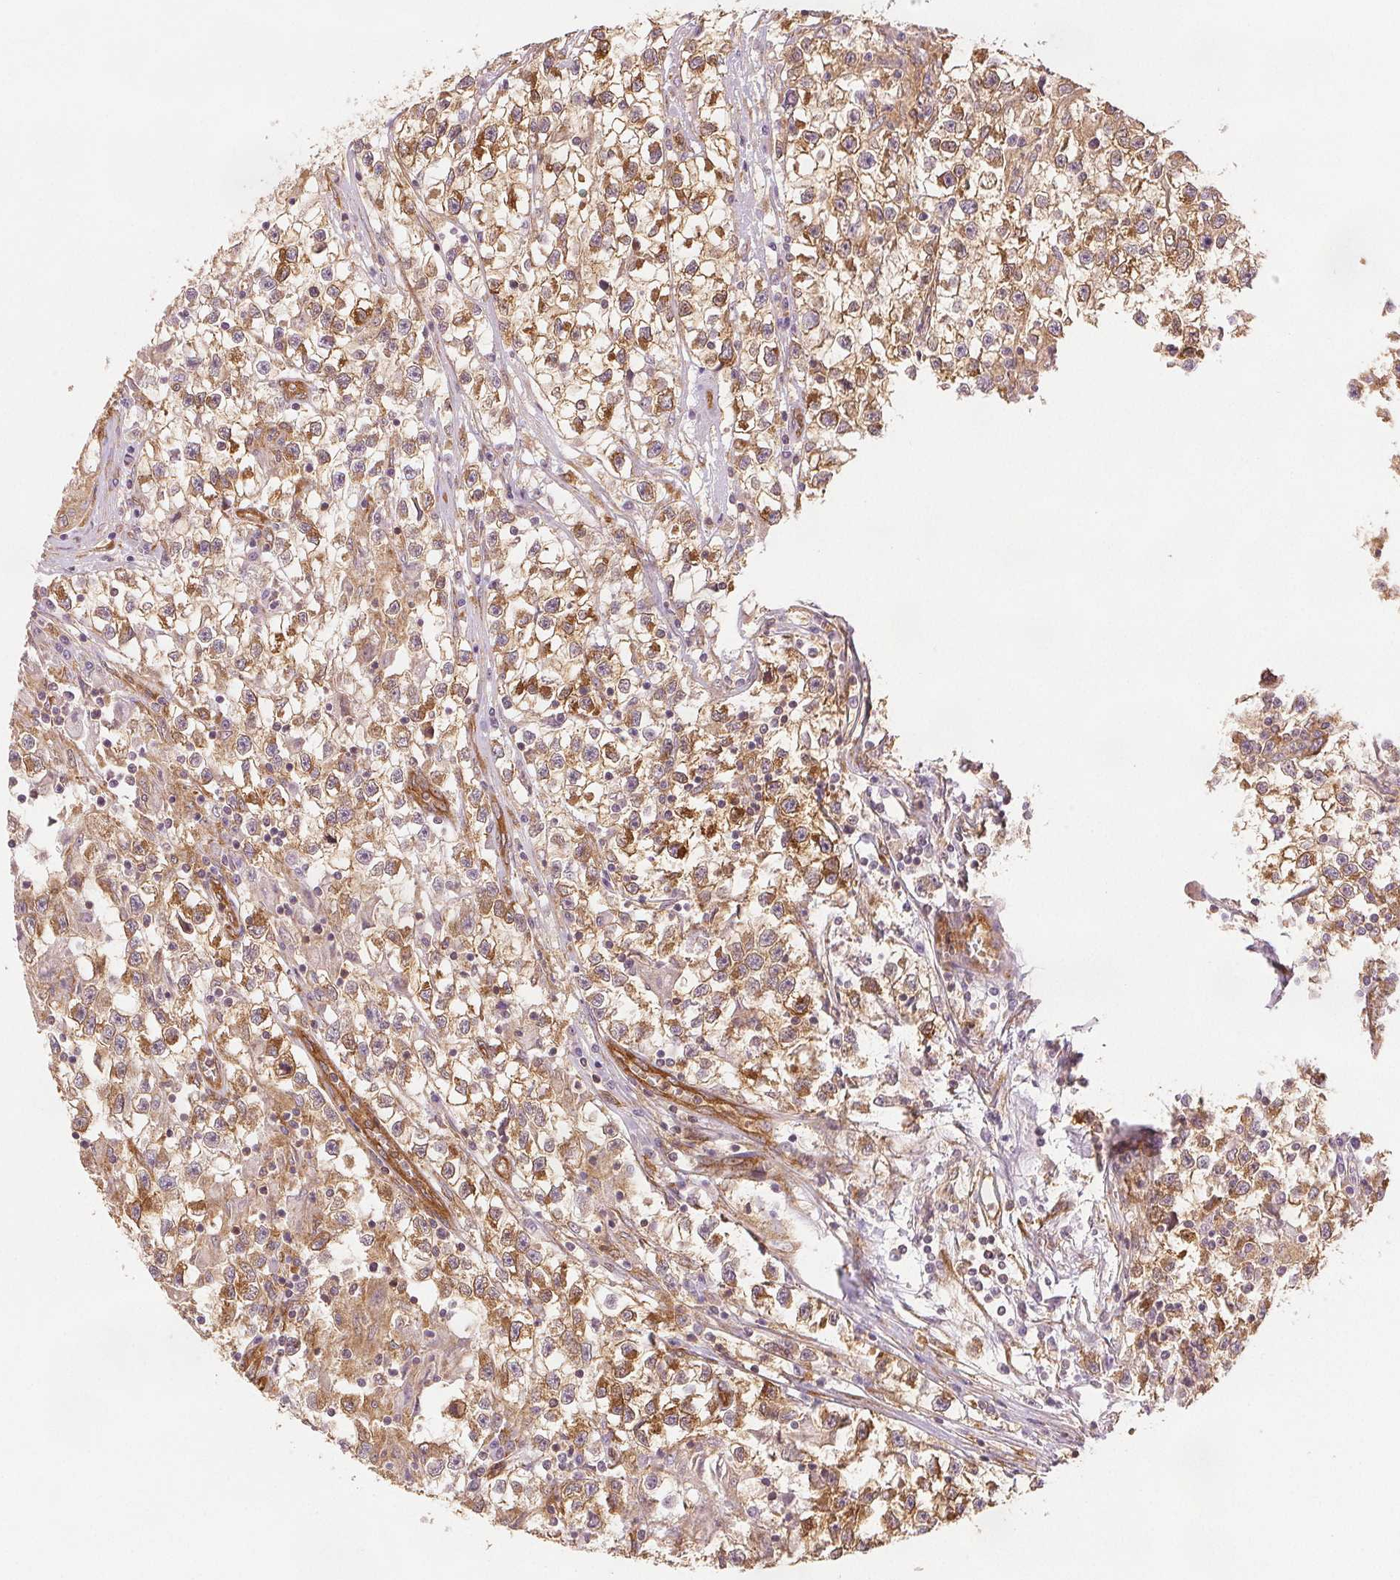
{"staining": {"intensity": "moderate", "quantity": ">75%", "location": "cytoplasmic/membranous"}, "tissue": "testis cancer", "cell_type": "Tumor cells", "image_type": "cancer", "snomed": [{"axis": "morphology", "description": "Seminoma, NOS"}, {"axis": "topography", "description": "Testis"}], "caption": "Testis cancer stained with a protein marker demonstrates moderate staining in tumor cells.", "gene": "DIAPH2", "patient": {"sex": "male", "age": 31}}